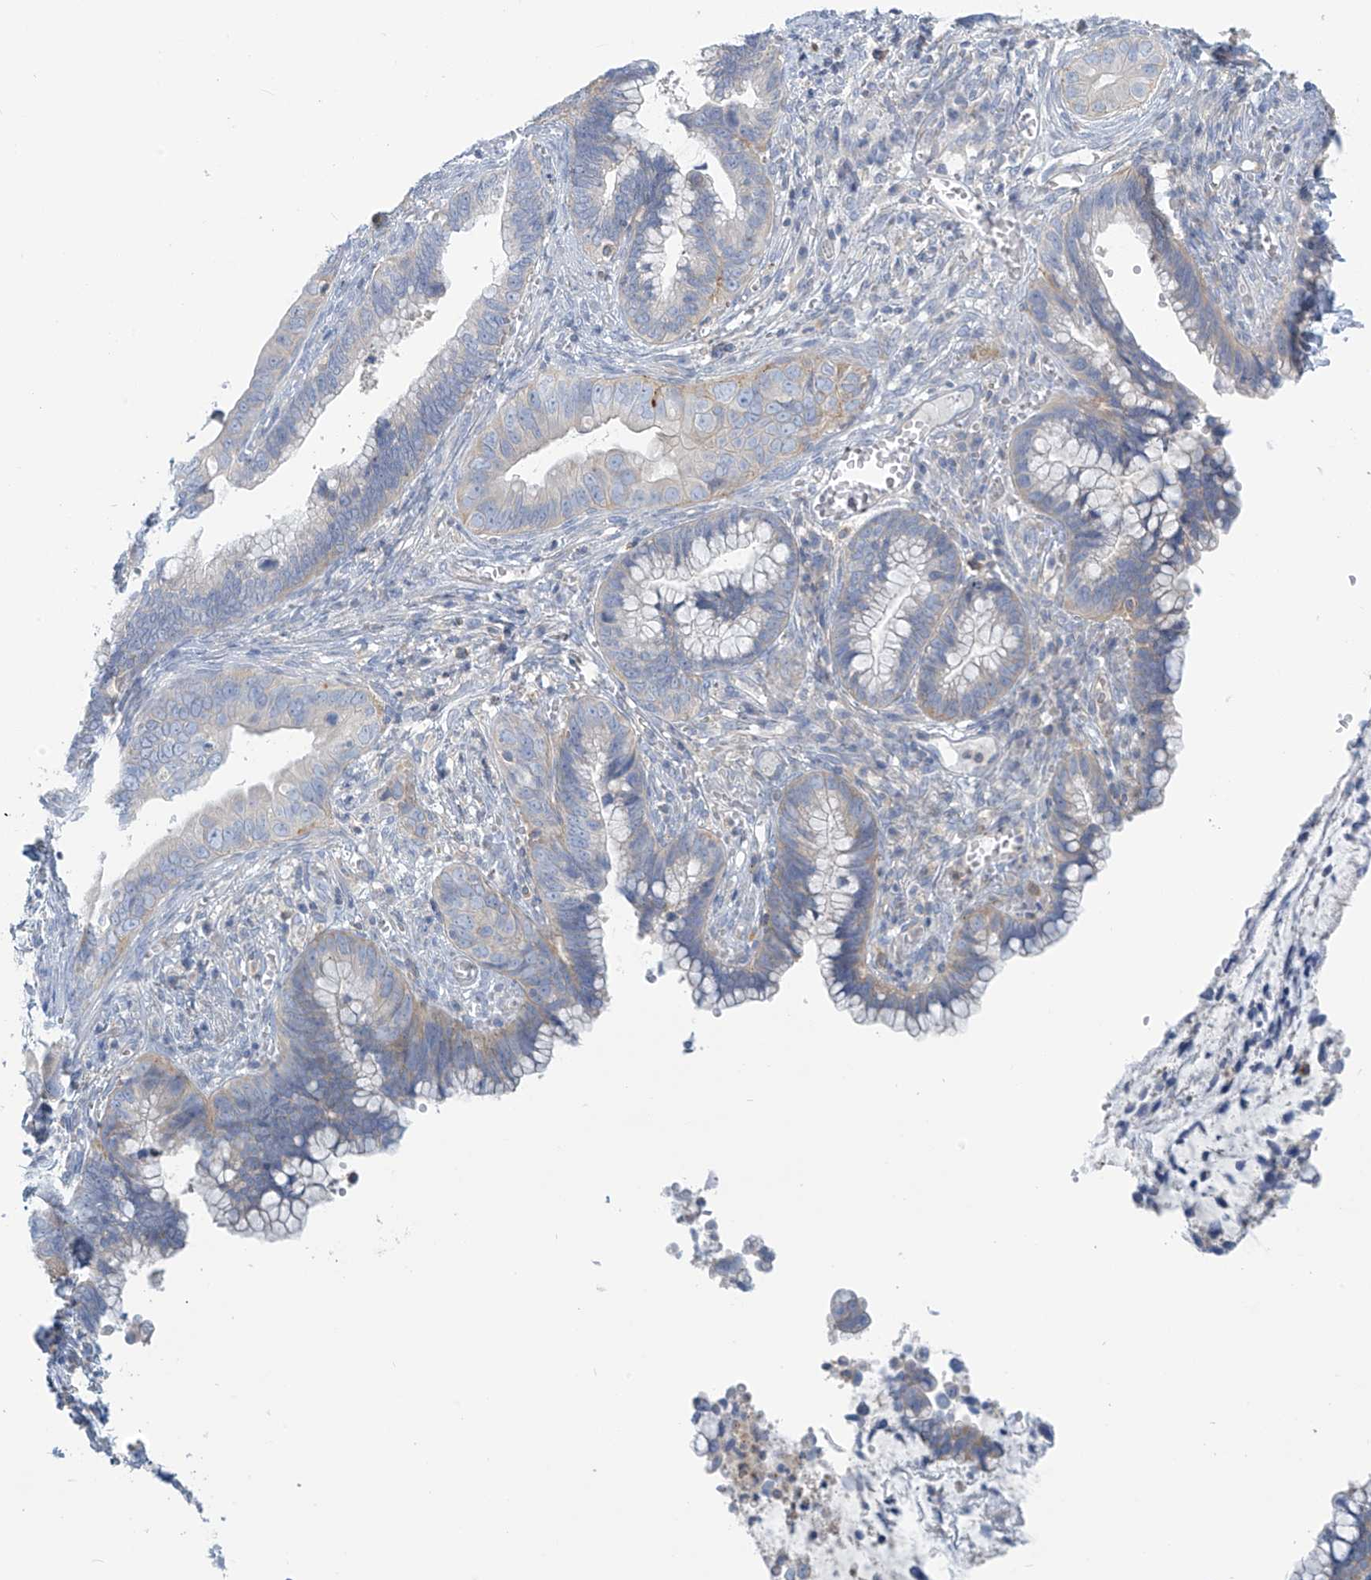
{"staining": {"intensity": "negative", "quantity": "none", "location": "none"}, "tissue": "cervical cancer", "cell_type": "Tumor cells", "image_type": "cancer", "snomed": [{"axis": "morphology", "description": "Adenocarcinoma, NOS"}, {"axis": "topography", "description": "Cervix"}], "caption": "Immunohistochemical staining of cervical cancer (adenocarcinoma) demonstrates no significant positivity in tumor cells.", "gene": "SLC6A12", "patient": {"sex": "female", "age": 44}}